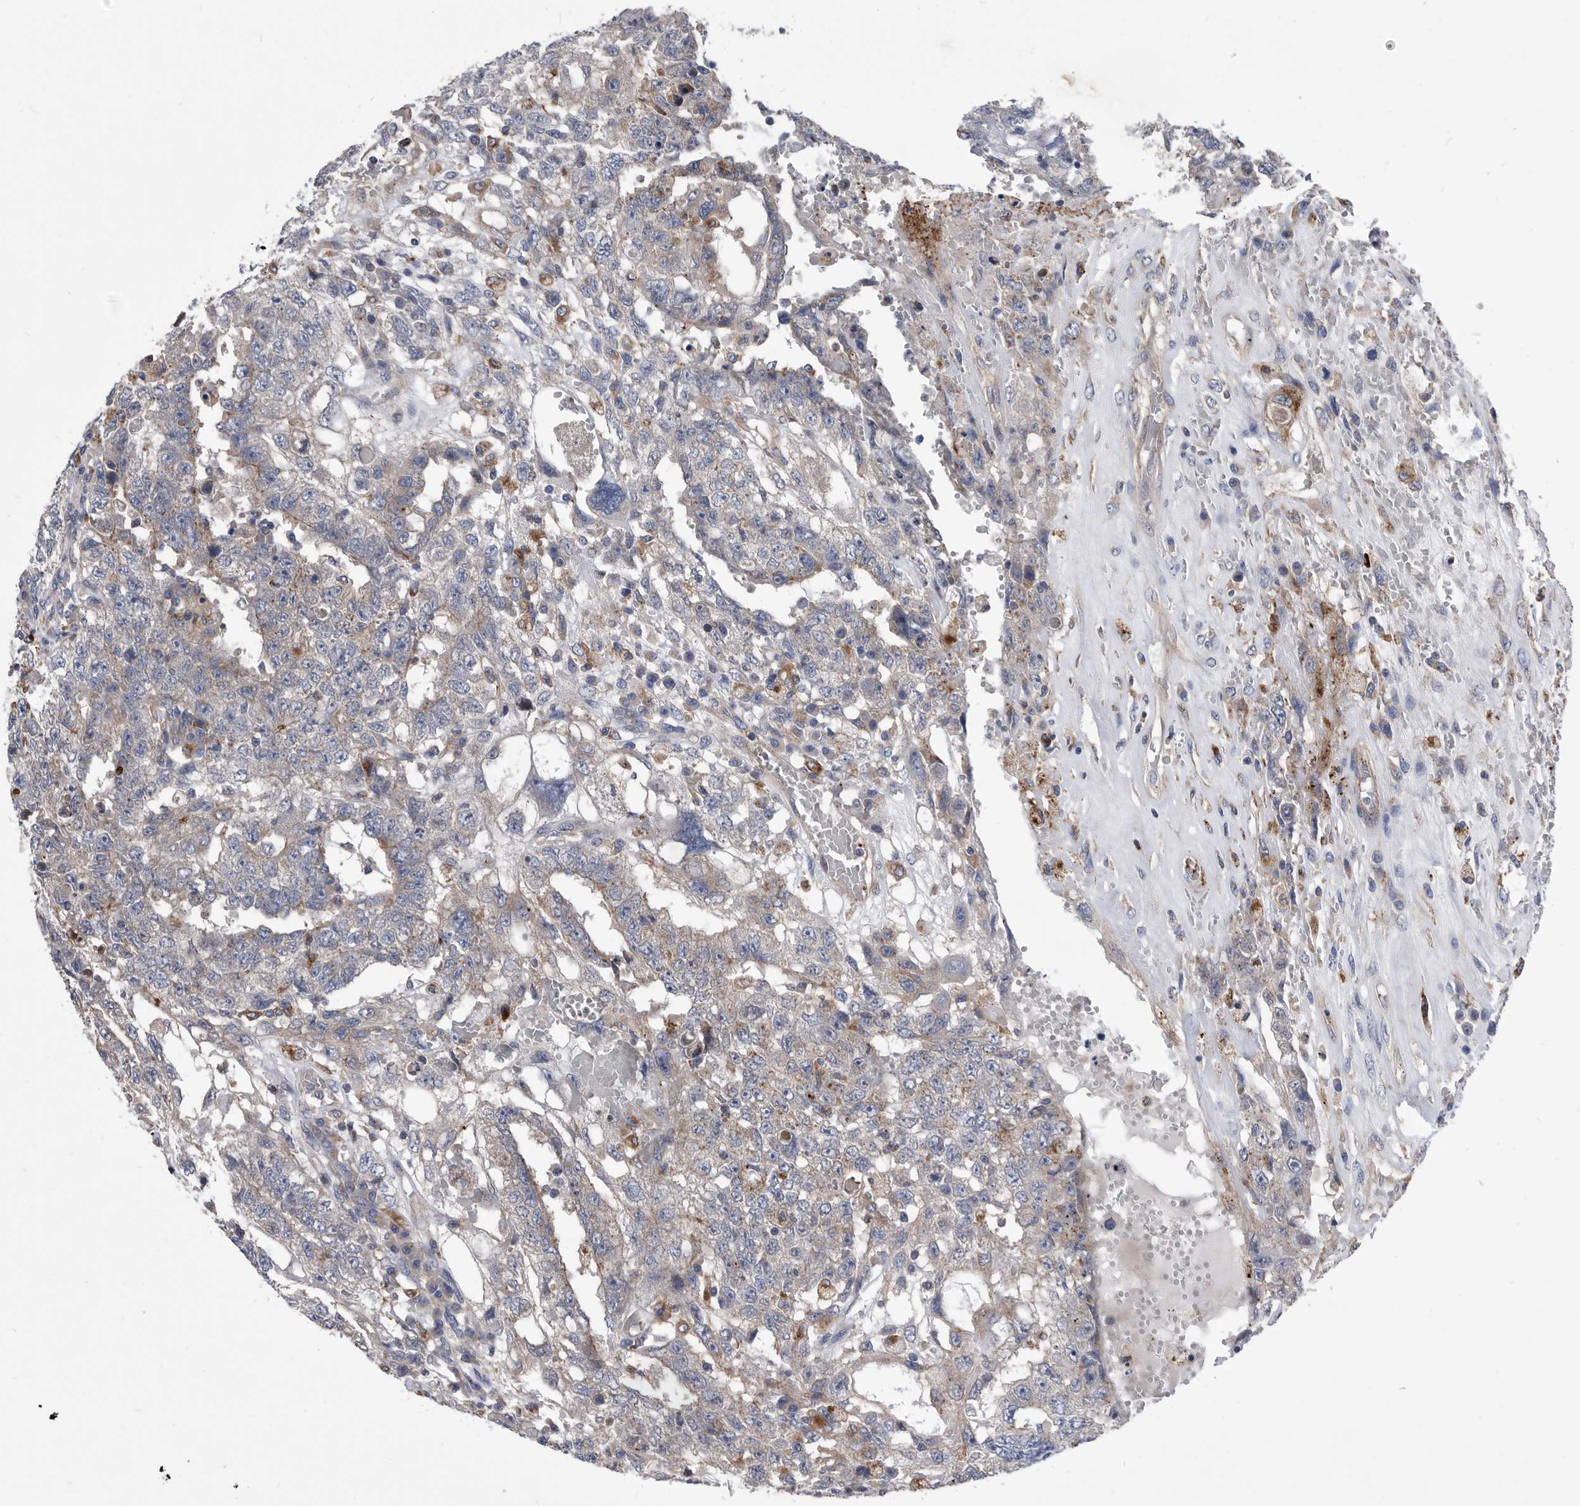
{"staining": {"intensity": "weak", "quantity": "<25%", "location": "cytoplasmic/membranous"}, "tissue": "testis cancer", "cell_type": "Tumor cells", "image_type": "cancer", "snomed": [{"axis": "morphology", "description": "Carcinoma, Embryonal, NOS"}, {"axis": "topography", "description": "Testis"}], "caption": "High power microscopy histopathology image of an IHC micrograph of testis cancer, revealing no significant staining in tumor cells. (Immunohistochemistry, brightfield microscopy, high magnification).", "gene": "BAIAP3", "patient": {"sex": "male", "age": 26}}